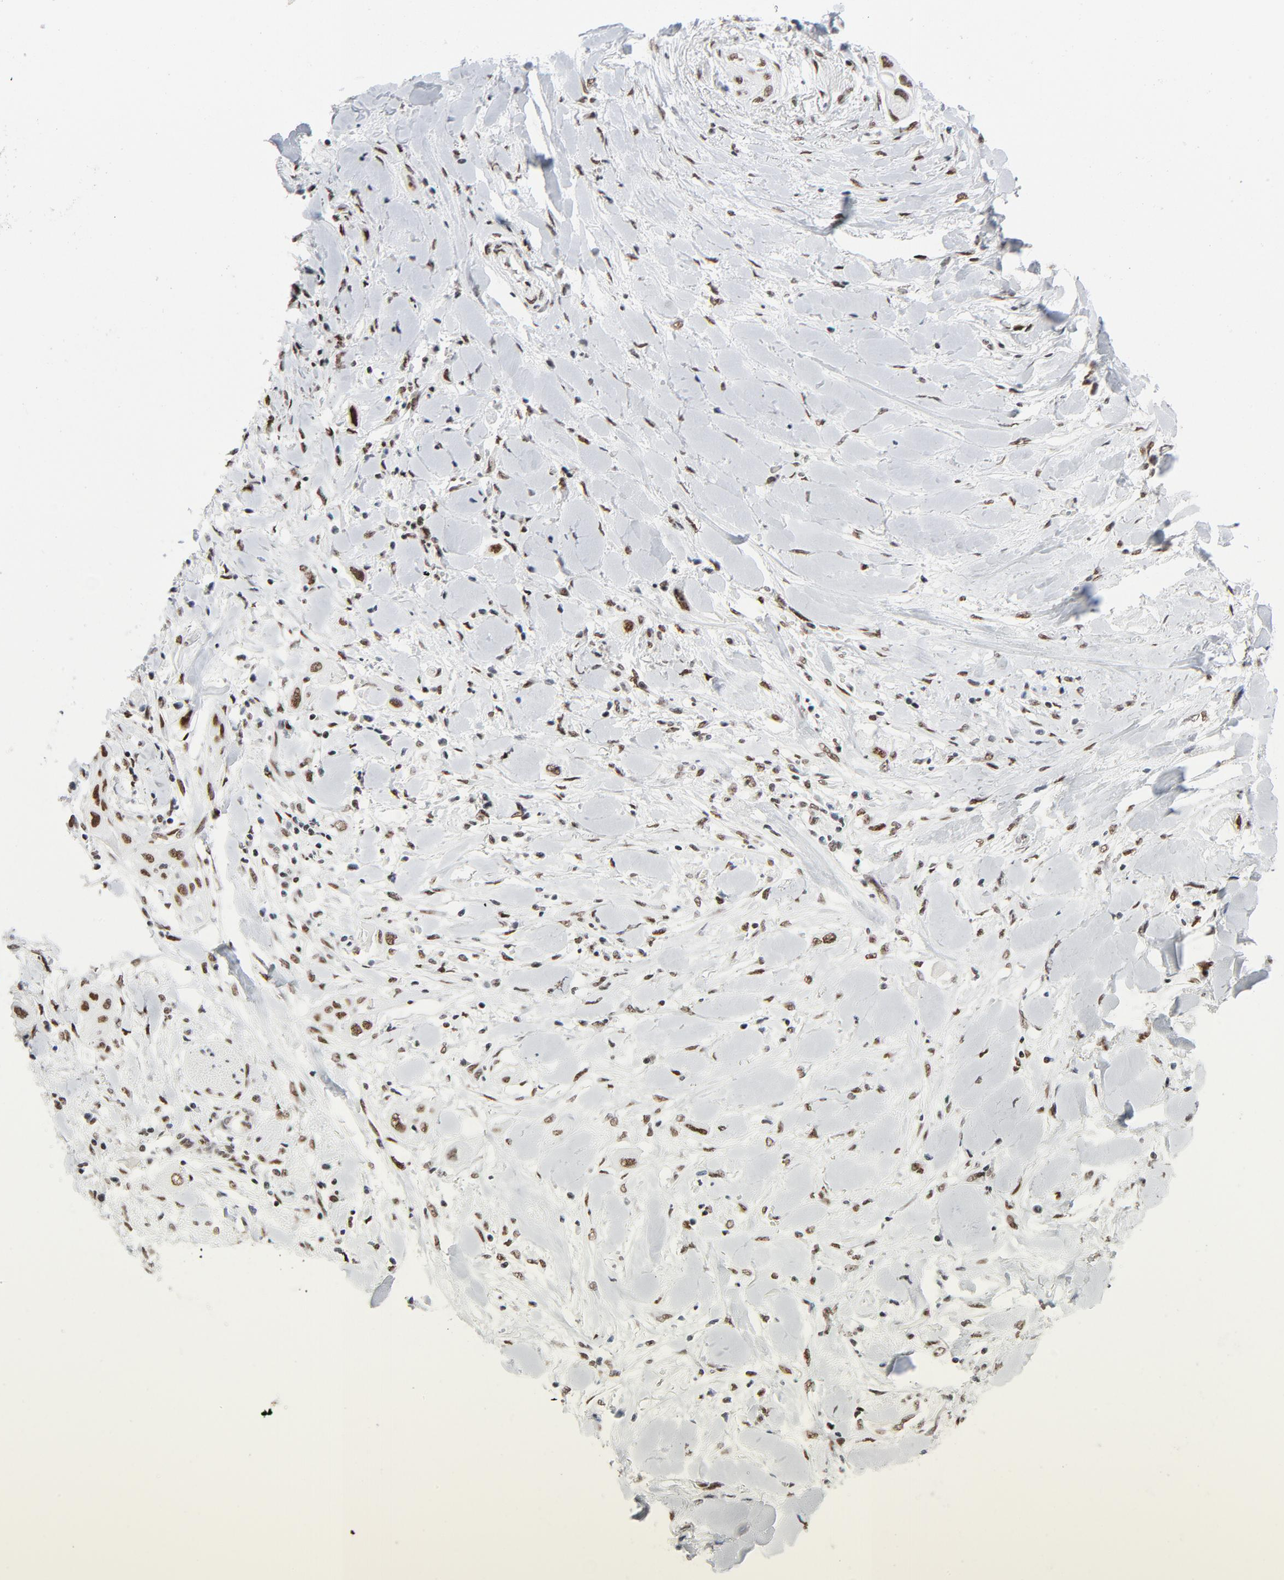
{"staining": {"intensity": "moderate", "quantity": ">75%", "location": "nuclear"}, "tissue": "lung cancer", "cell_type": "Tumor cells", "image_type": "cancer", "snomed": [{"axis": "morphology", "description": "Squamous cell carcinoma, NOS"}, {"axis": "topography", "description": "Lung"}], "caption": "This is a photomicrograph of immunohistochemistry staining of lung cancer (squamous cell carcinoma), which shows moderate staining in the nuclear of tumor cells.", "gene": "HSF1", "patient": {"sex": "female", "age": 47}}